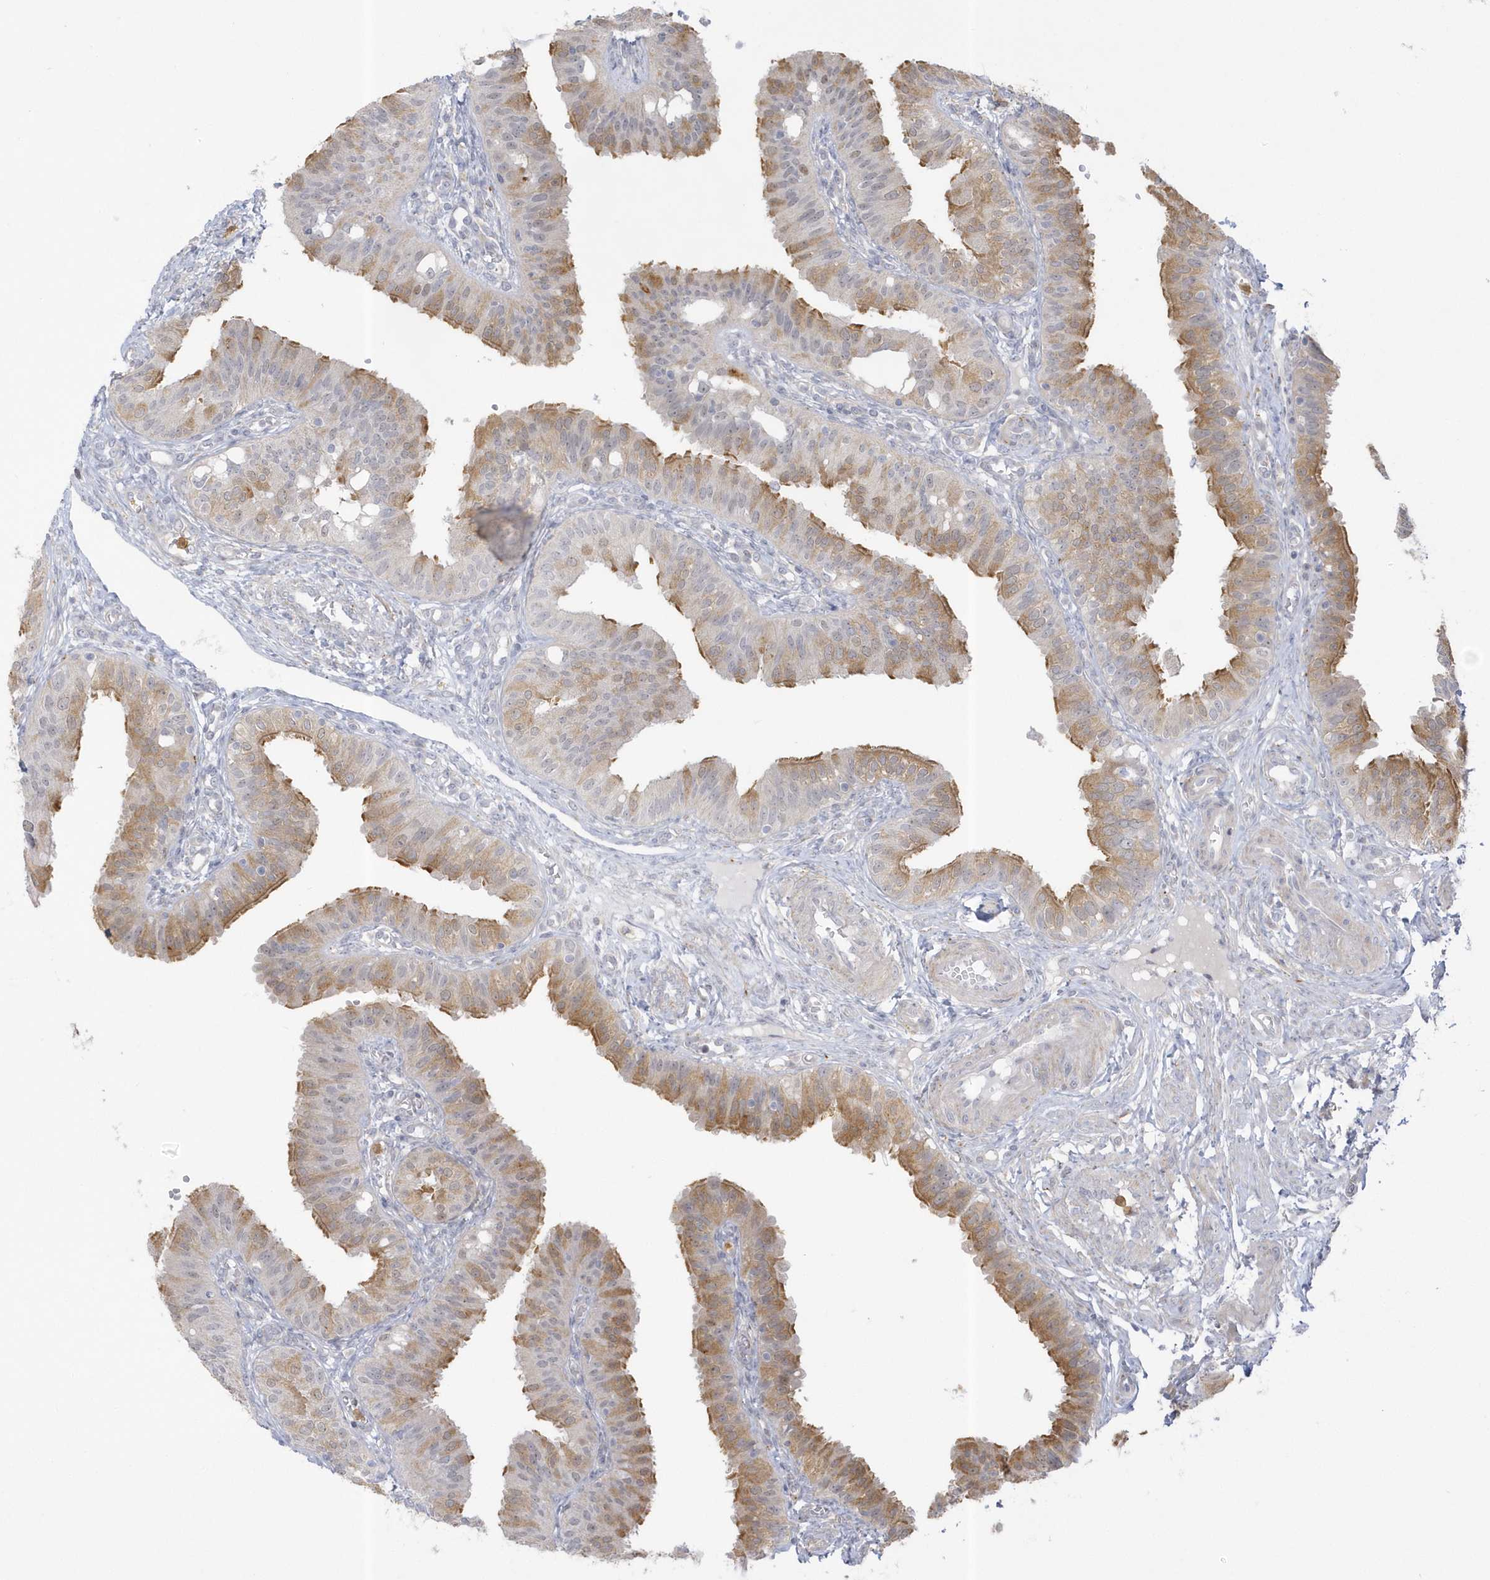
{"staining": {"intensity": "moderate", "quantity": "25%-75%", "location": "cytoplasmic/membranous"}, "tissue": "fallopian tube", "cell_type": "Glandular cells", "image_type": "normal", "snomed": [{"axis": "morphology", "description": "Normal tissue, NOS"}, {"axis": "topography", "description": "Fallopian tube"}, {"axis": "topography", "description": "Ovary"}], "caption": "Moderate cytoplasmic/membranous expression is present in about 25%-75% of glandular cells in benign fallopian tube.", "gene": "NAF1", "patient": {"sex": "female", "age": 42}}